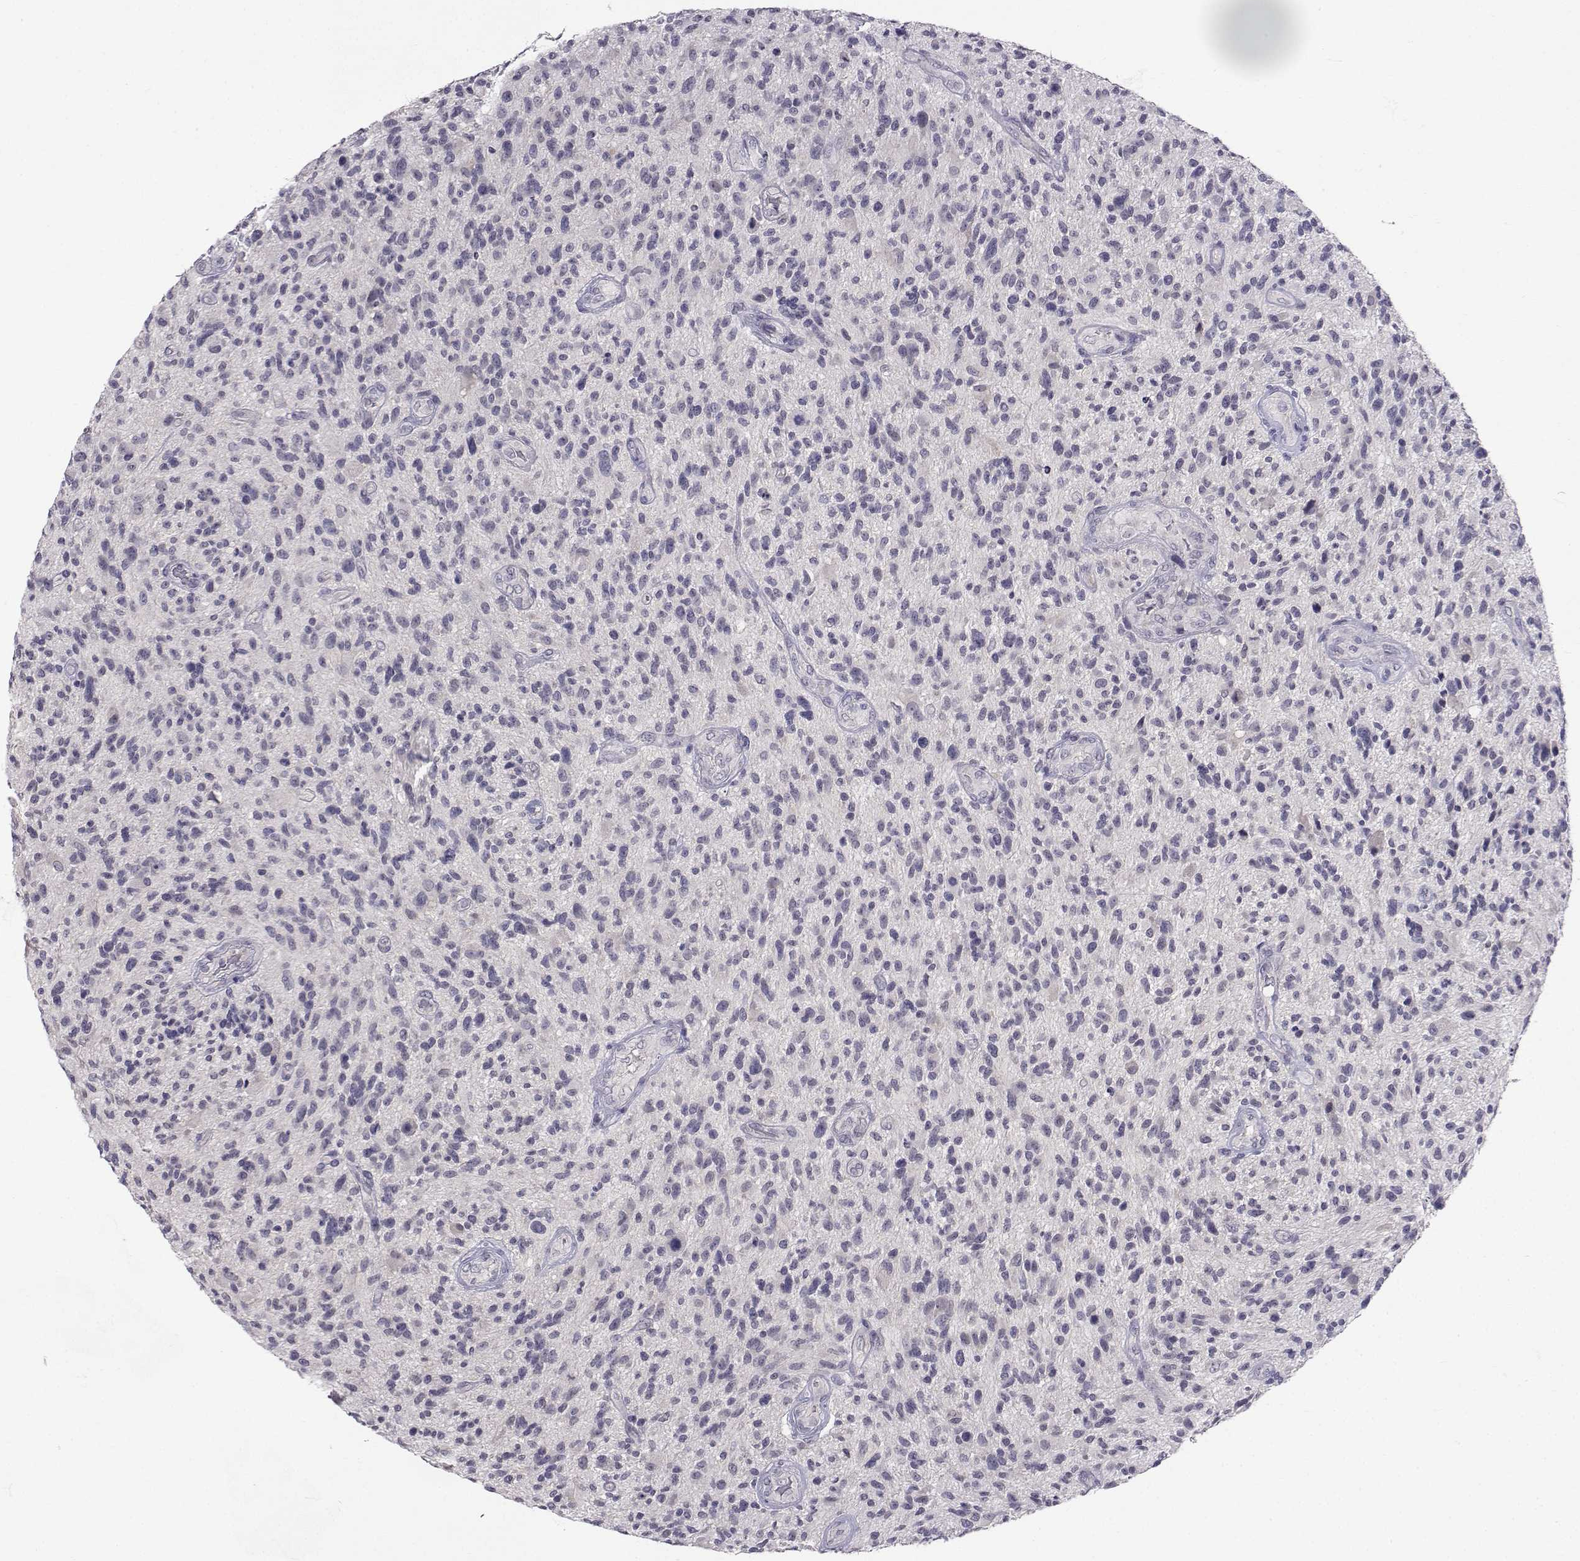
{"staining": {"intensity": "negative", "quantity": "none", "location": "none"}, "tissue": "glioma", "cell_type": "Tumor cells", "image_type": "cancer", "snomed": [{"axis": "morphology", "description": "Glioma, malignant, High grade"}, {"axis": "topography", "description": "Brain"}], "caption": "Micrograph shows no significant protein staining in tumor cells of malignant glioma (high-grade).", "gene": "SLC6A3", "patient": {"sex": "male", "age": 47}}